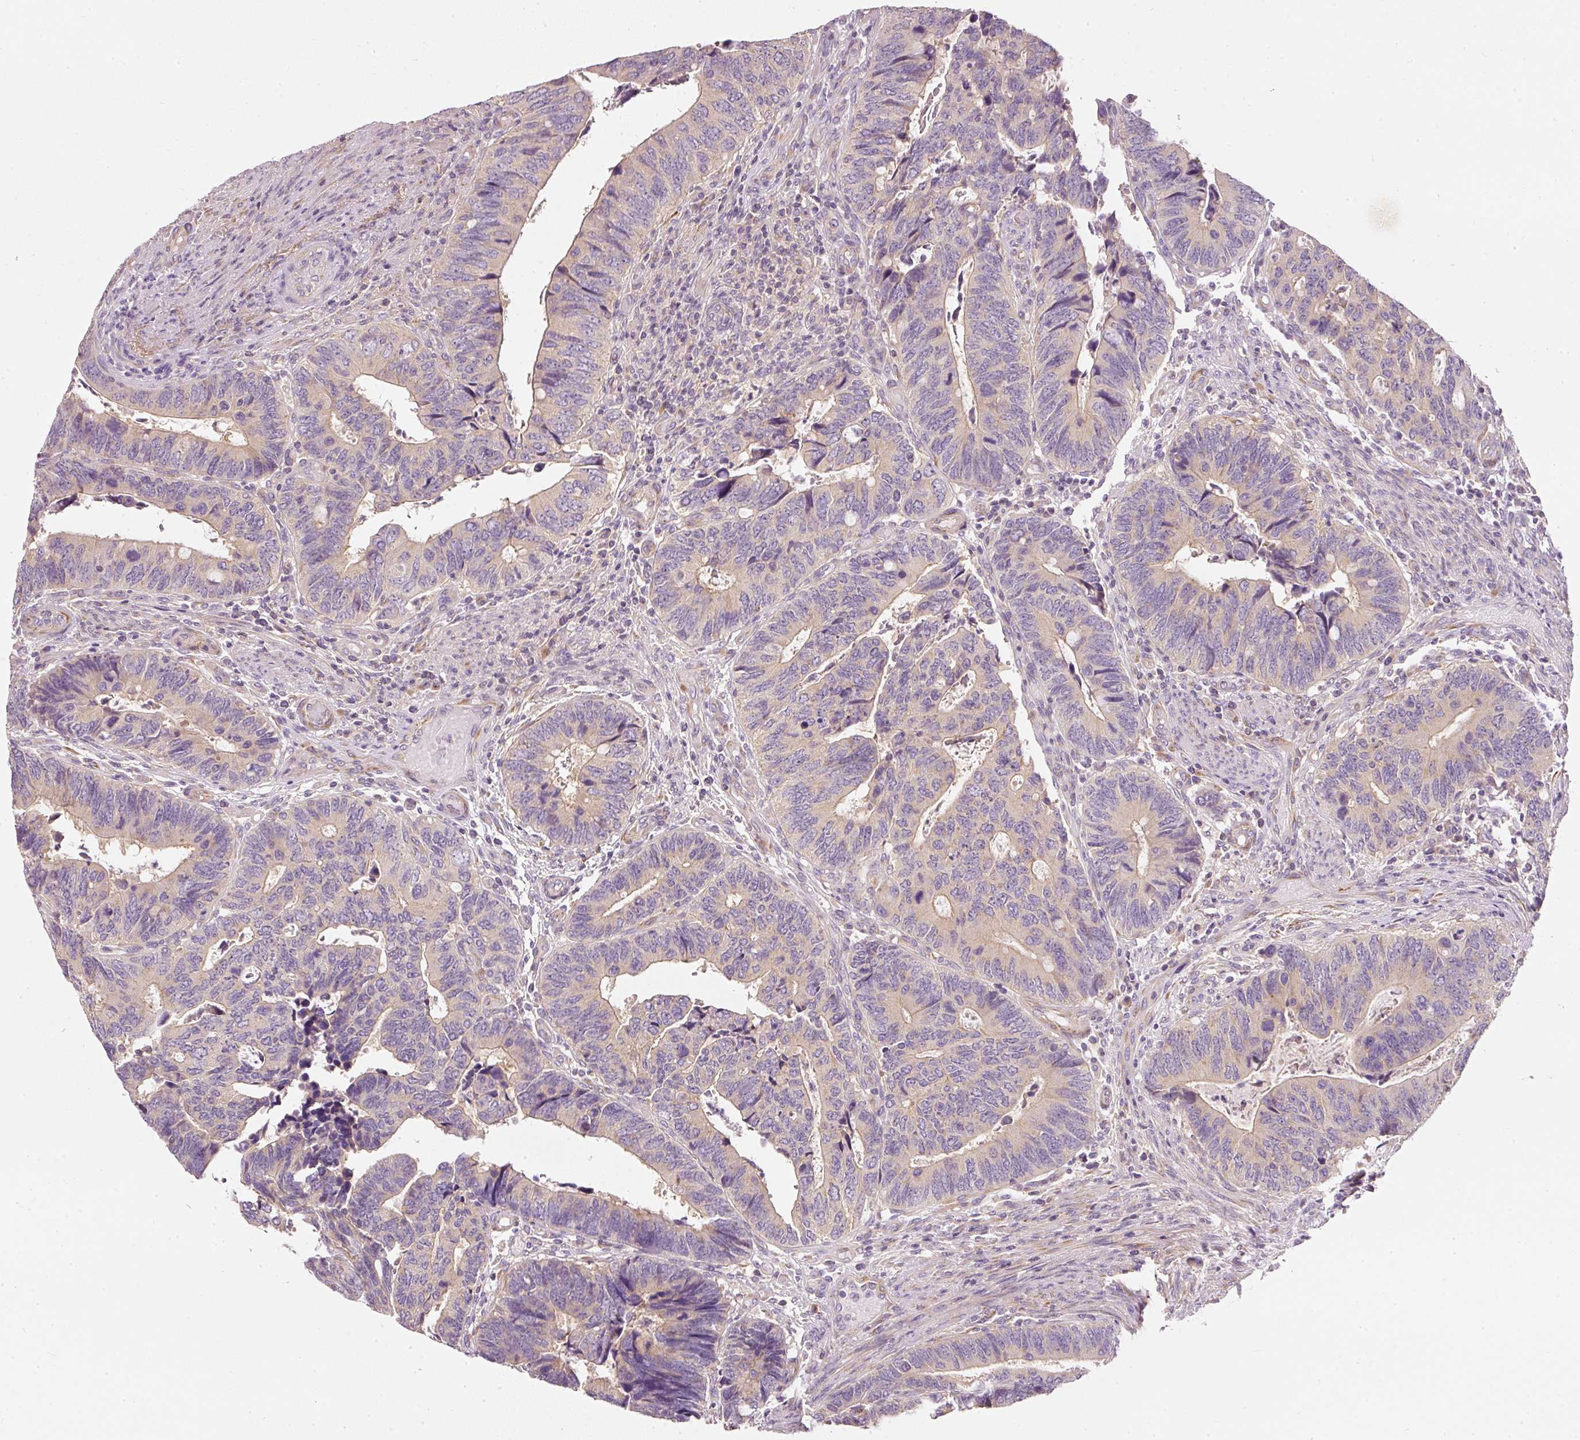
{"staining": {"intensity": "weak", "quantity": "25%-75%", "location": "cytoplasmic/membranous"}, "tissue": "colorectal cancer", "cell_type": "Tumor cells", "image_type": "cancer", "snomed": [{"axis": "morphology", "description": "Adenocarcinoma, NOS"}, {"axis": "topography", "description": "Colon"}], "caption": "The histopathology image displays a brown stain indicating the presence of a protein in the cytoplasmic/membranous of tumor cells in colorectal cancer (adenocarcinoma). (Stains: DAB (3,3'-diaminobenzidine) in brown, nuclei in blue, Microscopy: brightfield microscopy at high magnification).", "gene": "RNF167", "patient": {"sex": "male", "age": 87}}